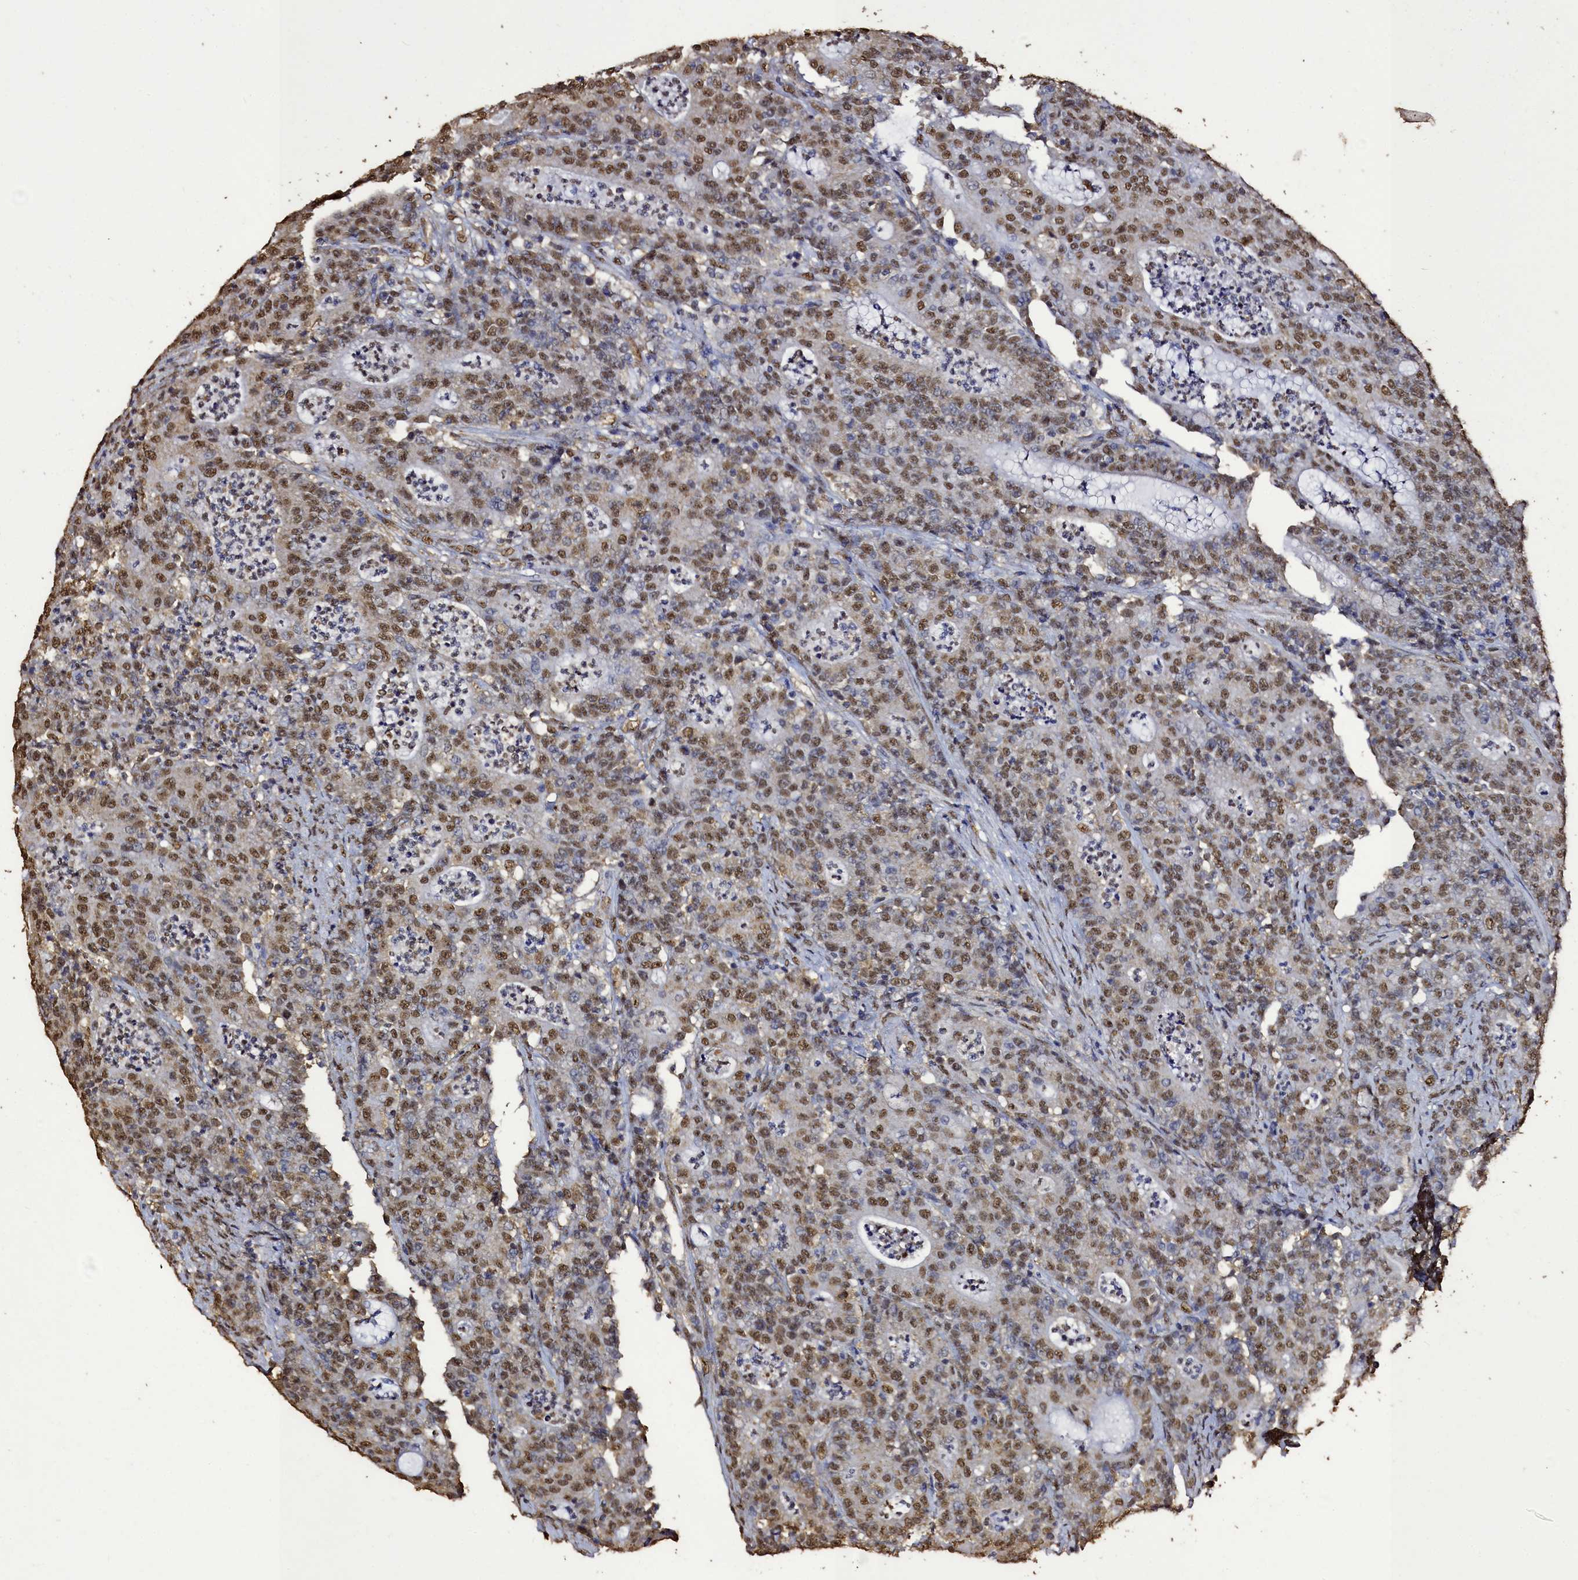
{"staining": {"intensity": "moderate", "quantity": ">75%", "location": "nuclear"}, "tissue": "colorectal cancer", "cell_type": "Tumor cells", "image_type": "cancer", "snomed": [{"axis": "morphology", "description": "Adenocarcinoma, NOS"}, {"axis": "topography", "description": "Colon"}], "caption": "This image demonstrates colorectal cancer (adenocarcinoma) stained with IHC to label a protein in brown. The nuclear of tumor cells show moderate positivity for the protein. Nuclei are counter-stained blue.", "gene": "TRIP6", "patient": {"sex": "male", "age": 83}}